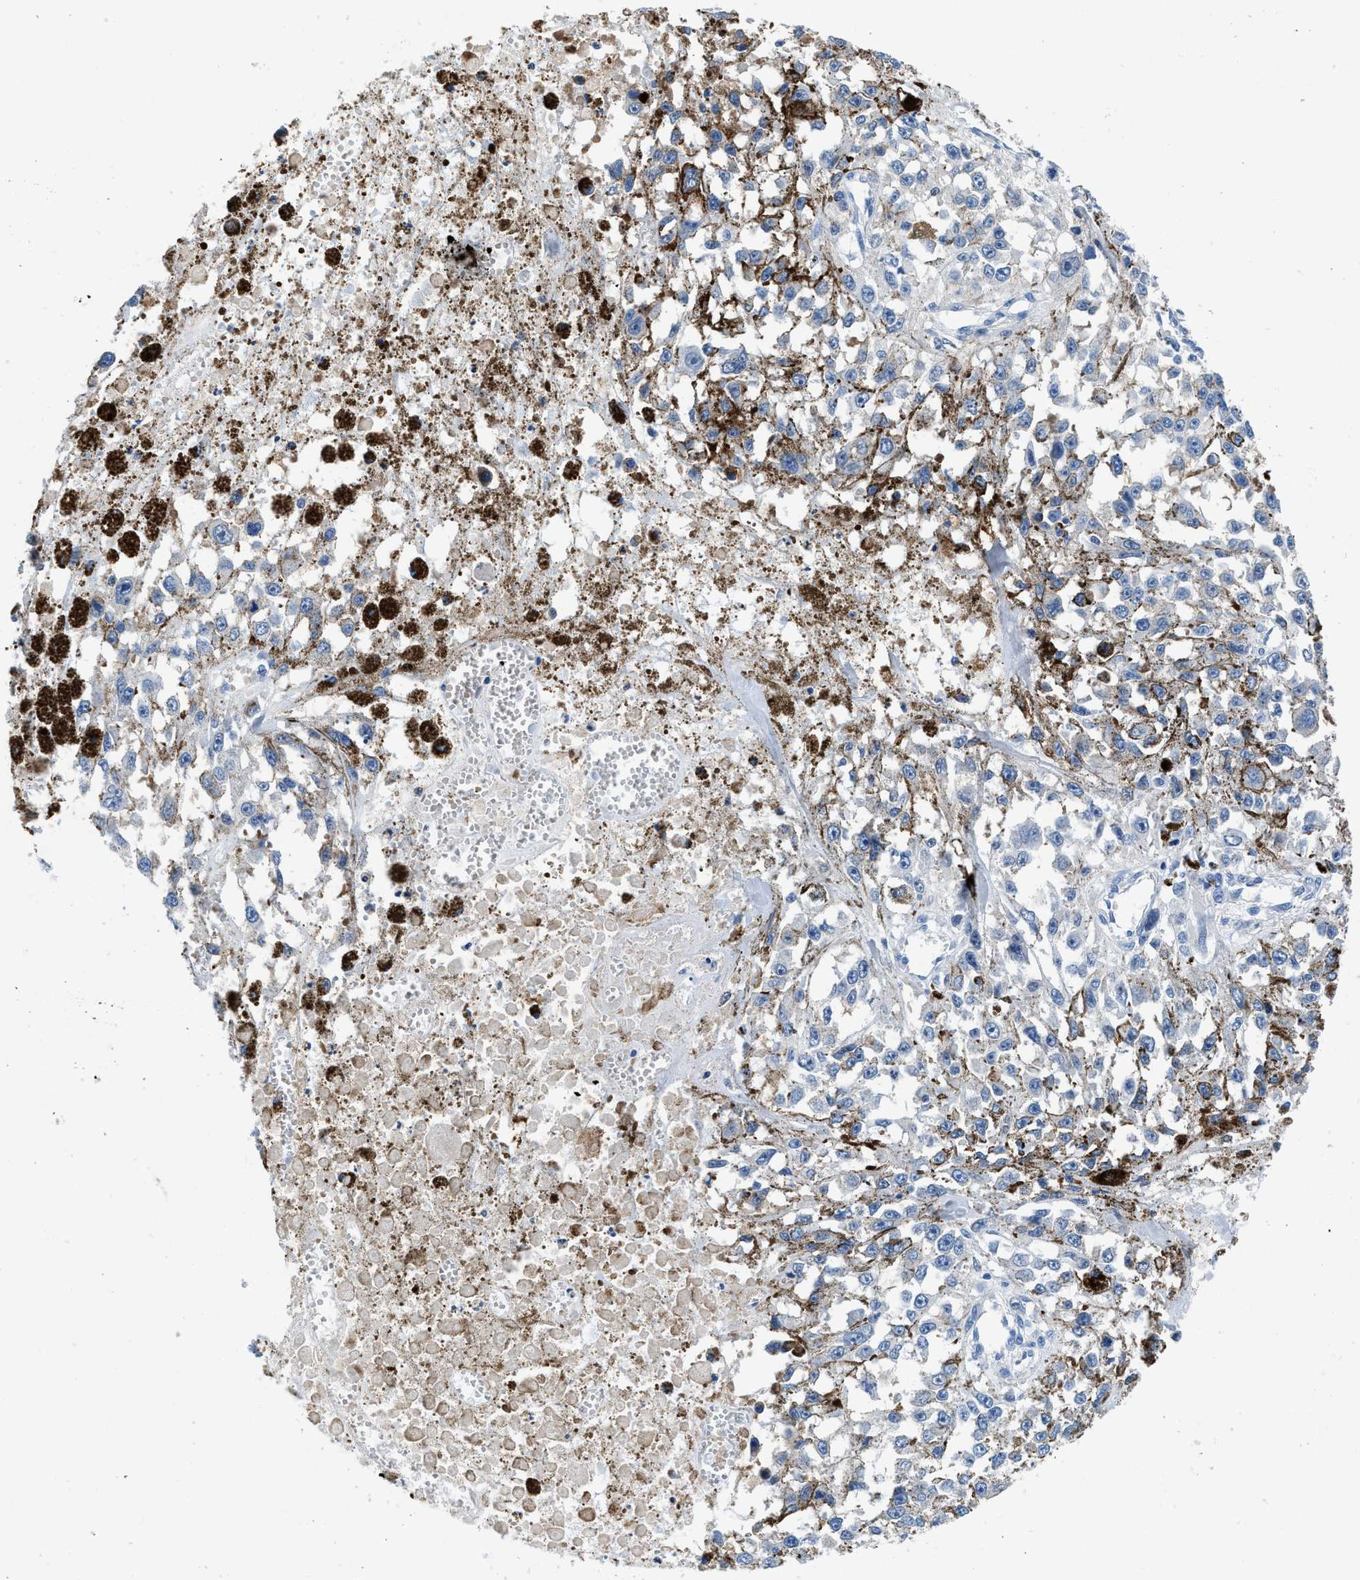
{"staining": {"intensity": "negative", "quantity": "none", "location": "none"}, "tissue": "melanoma", "cell_type": "Tumor cells", "image_type": "cancer", "snomed": [{"axis": "morphology", "description": "Malignant melanoma, Metastatic site"}, {"axis": "topography", "description": "Lymph node"}], "caption": "Melanoma was stained to show a protein in brown. There is no significant expression in tumor cells.", "gene": "FADS6", "patient": {"sex": "male", "age": 59}}